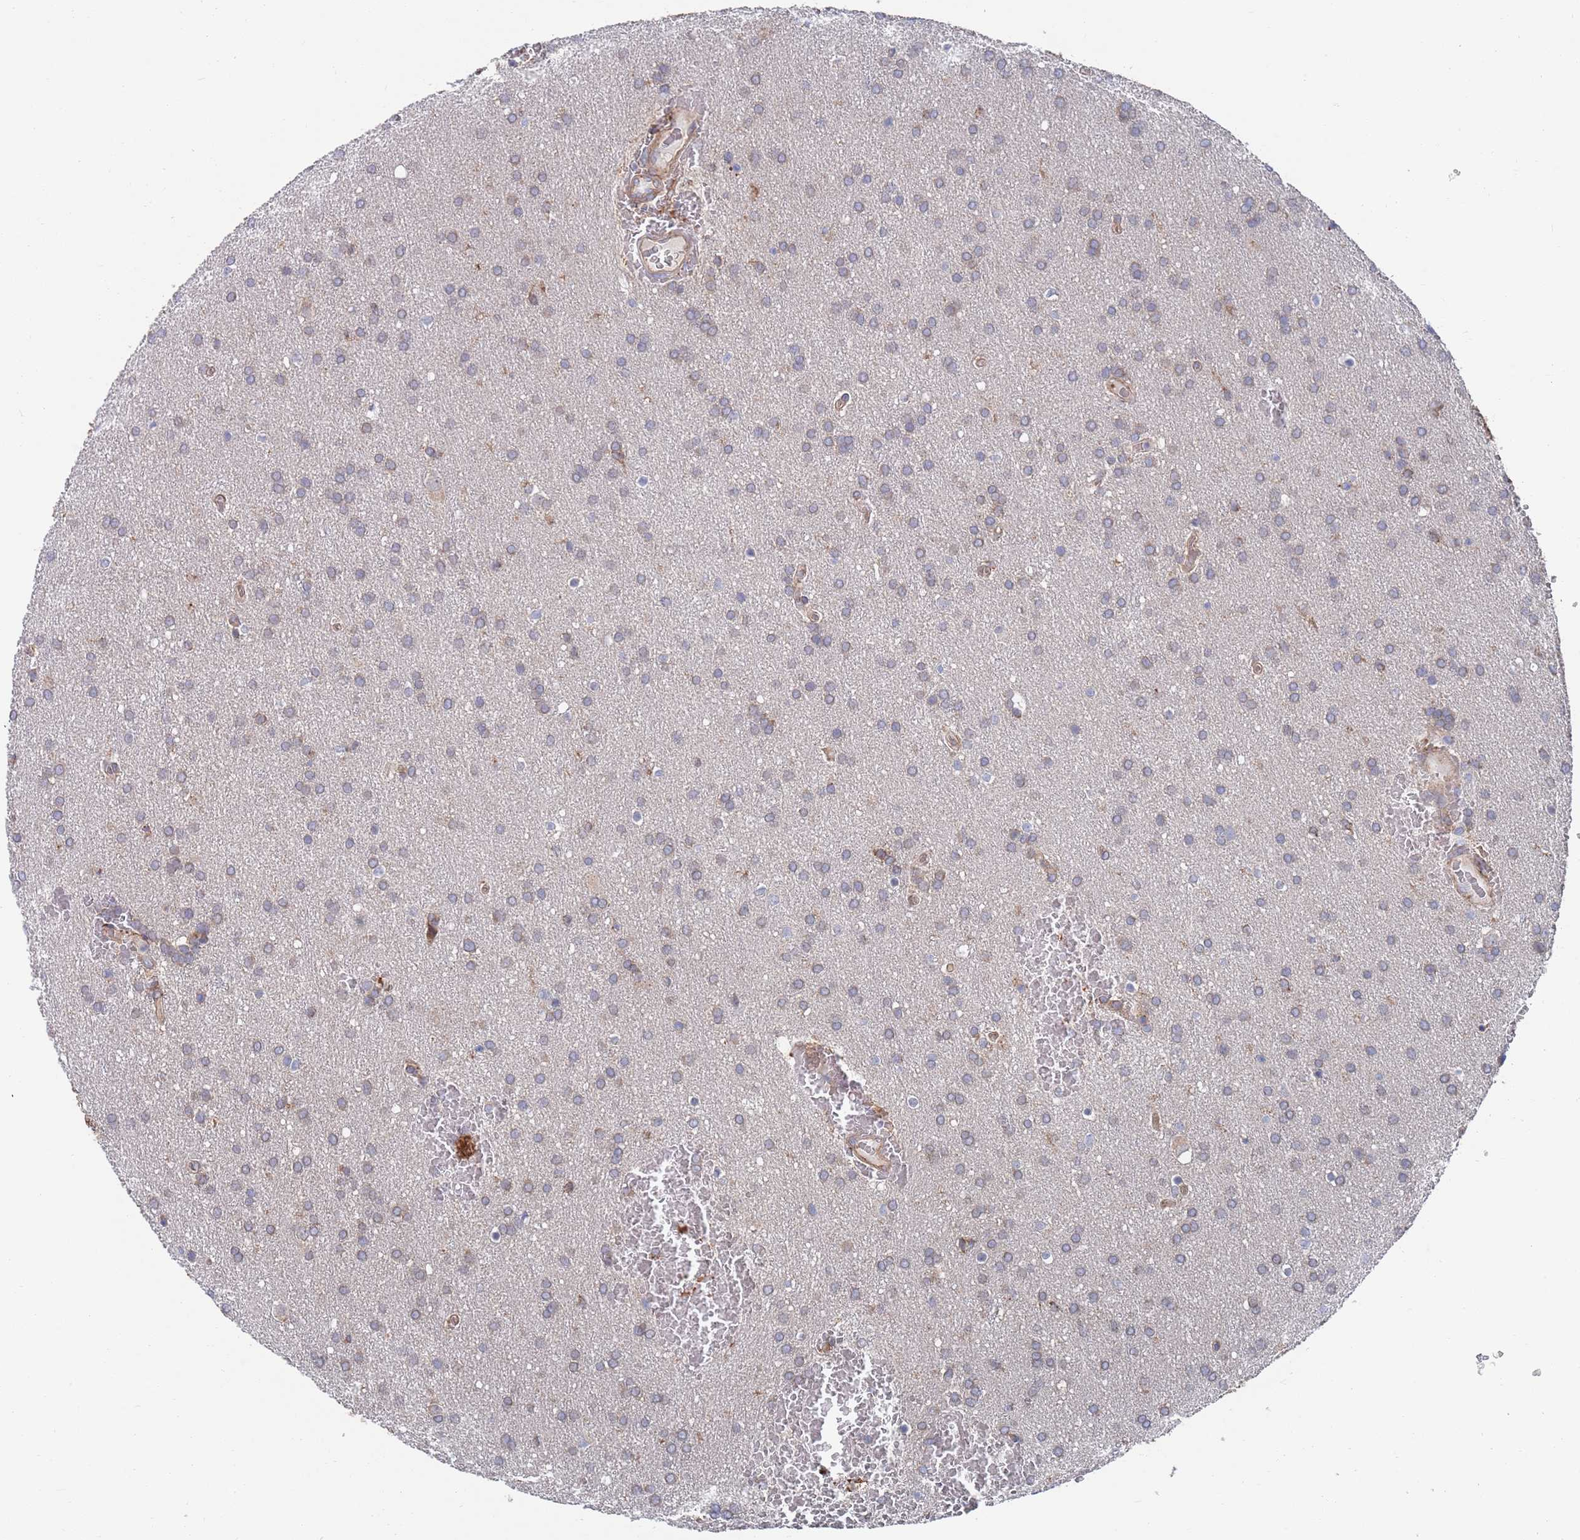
{"staining": {"intensity": "weak", "quantity": "25%-75%", "location": "cytoplasmic/membranous"}, "tissue": "glioma", "cell_type": "Tumor cells", "image_type": "cancer", "snomed": [{"axis": "morphology", "description": "Glioma, malignant, Low grade"}, {"axis": "topography", "description": "Brain"}], "caption": "Immunohistochemistry (IHC) (DAB) staining of human low-grade glioma (malignant) shows weak cytoplasmic/membranous protein expression in approximately 25%-75% of tumor cells. (brown staining indicates protein expression, while blue staining denotes nuclei).", "gene": "GID8", "patient": {"sex": "female", "age": 32}}